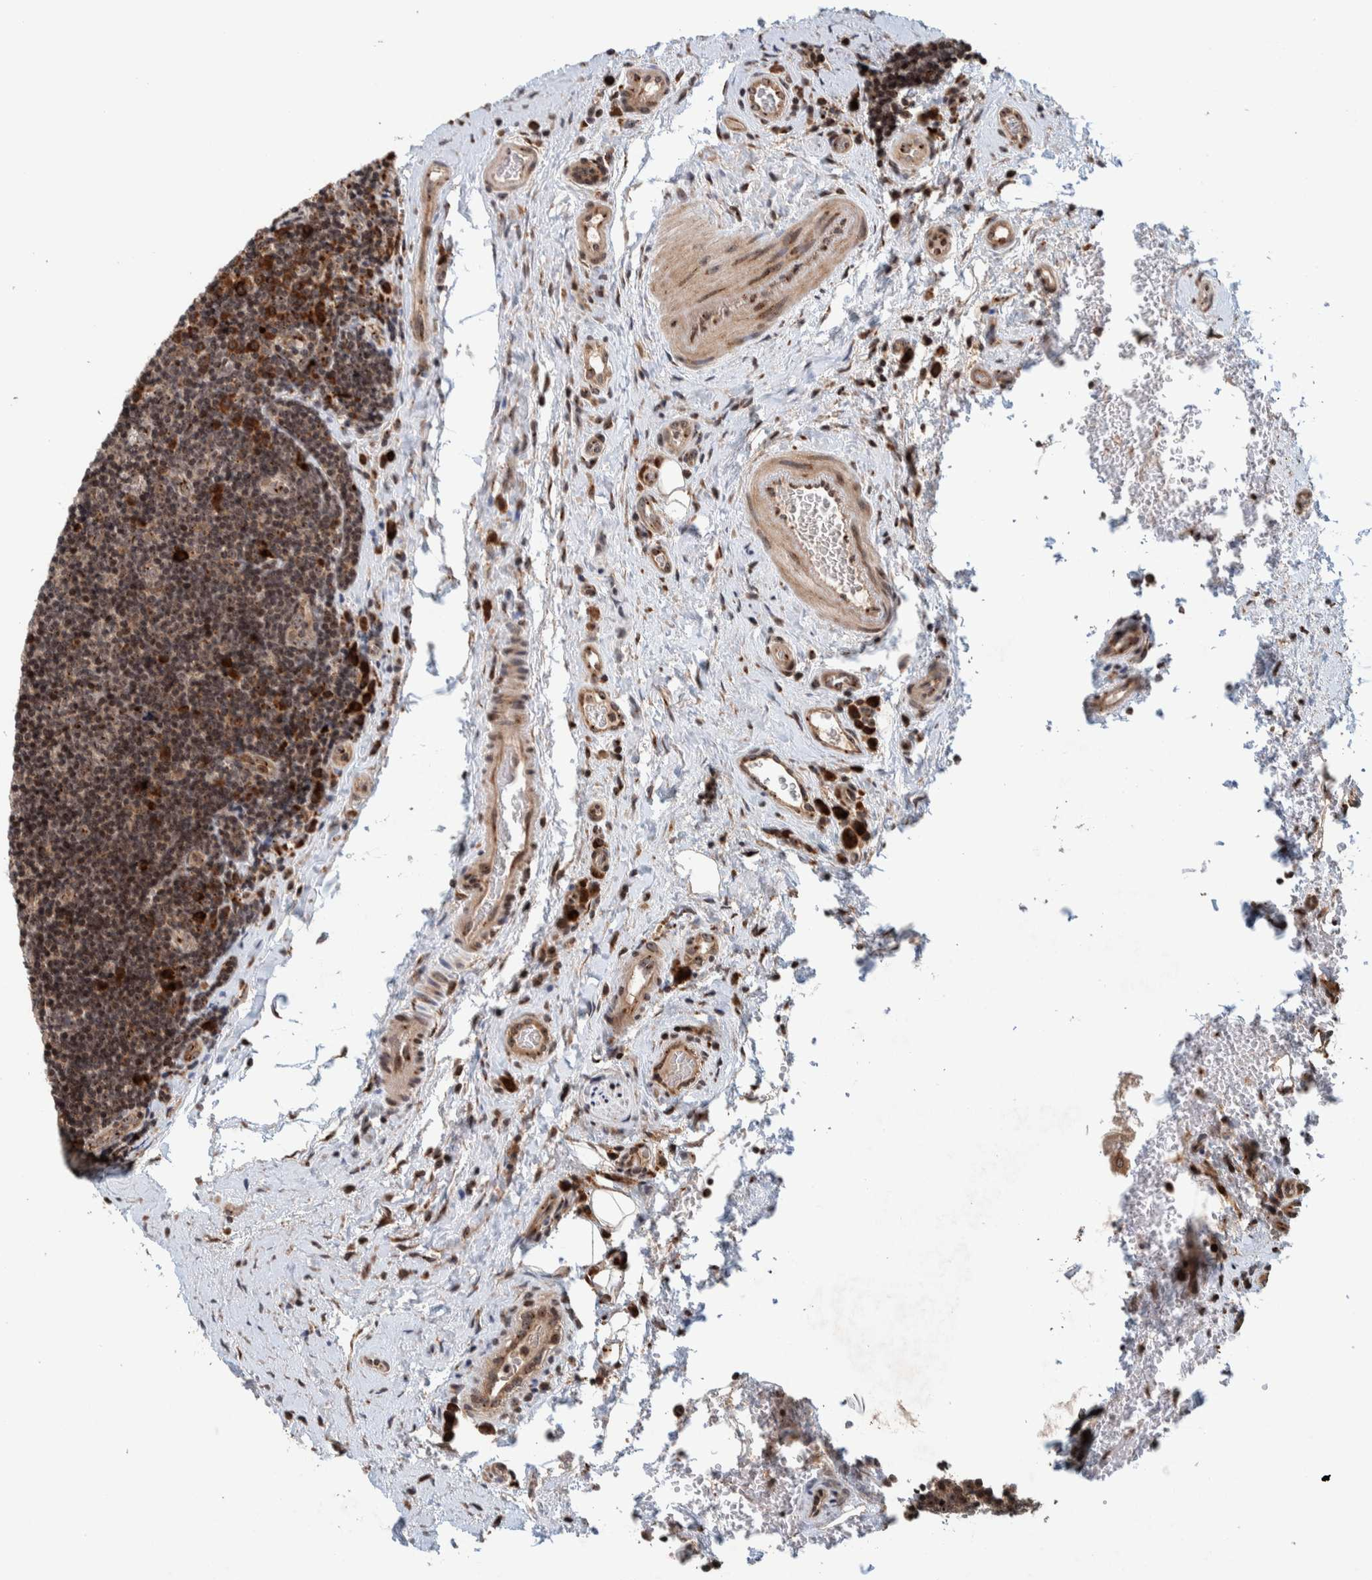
{"staining": {"intensity": "moderate", "quantity": "25%-75%", "location": "nuclear"}, "tissue": "lymphoma", "cell_type": "Tumor cells", "image_type": "cancer", "snomed": [{"axis": "morphology", "description": "Malignant lymphoma, non-Hodgkin's type, High grade"}, {"axis": "topography", "description": "Tonsil"}], "caption": "A photomicrograph of human lymphoma stained for a protein reveals moderate nuclear brown staining in tumor cells.", "gene": "CCDC182", "patient": {"sex": "female", "age": 36}}